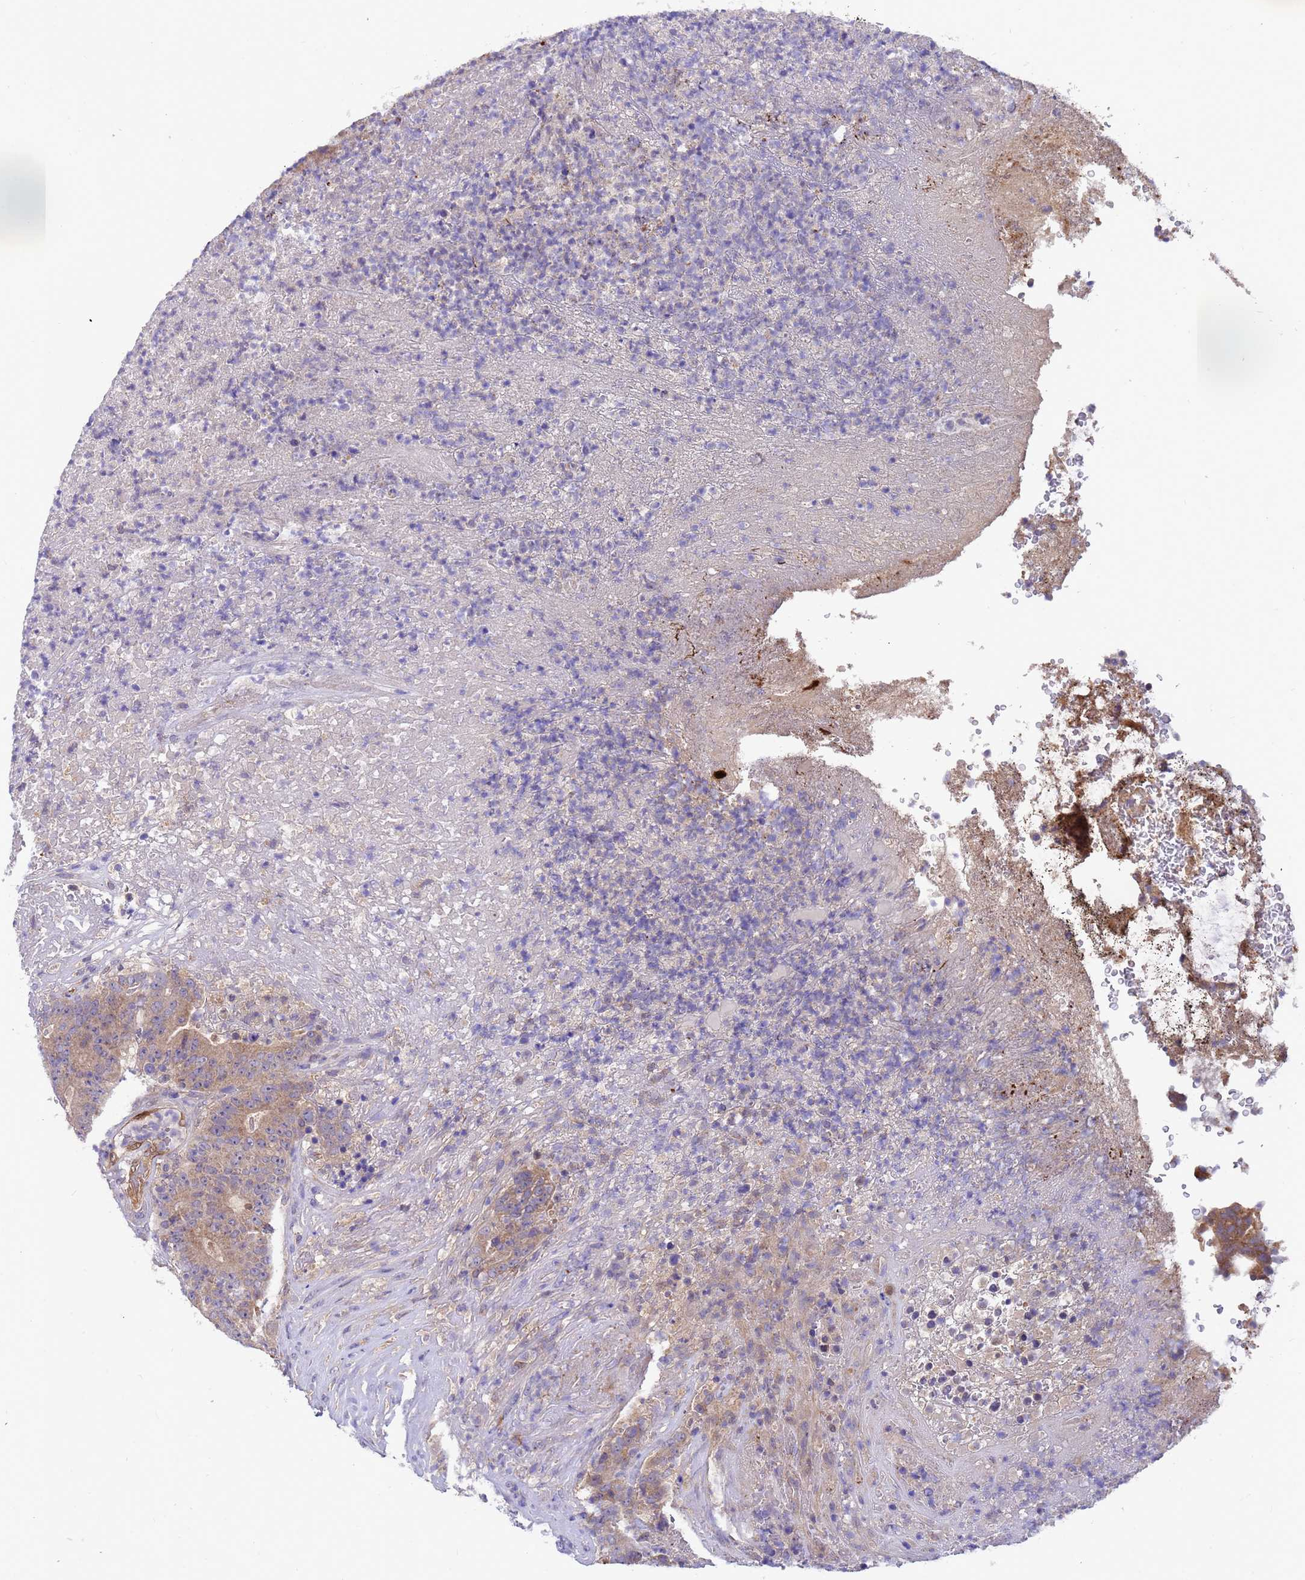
{"staining": {"intensity": "weak", "quantity": ">75%", "location": "cytoplasmic/membranous"}, "tissue": "colorectal cancer", "cell_type": "Tumor cells", "image_type": "cancer", "snomed": [{"axis": "morphology", "description": "Adenocarcinoma, NOS"}, {"axis": "topography", "description": "Colon"}], "caption": "The immunohistochemical stain labels weak cytoplasmic/membranous expression in tumor cells of adenocarcinoma (colorectal) tissue.", "gene": "FOXRED1", "patient": {"sex": "female", "age": 75}}